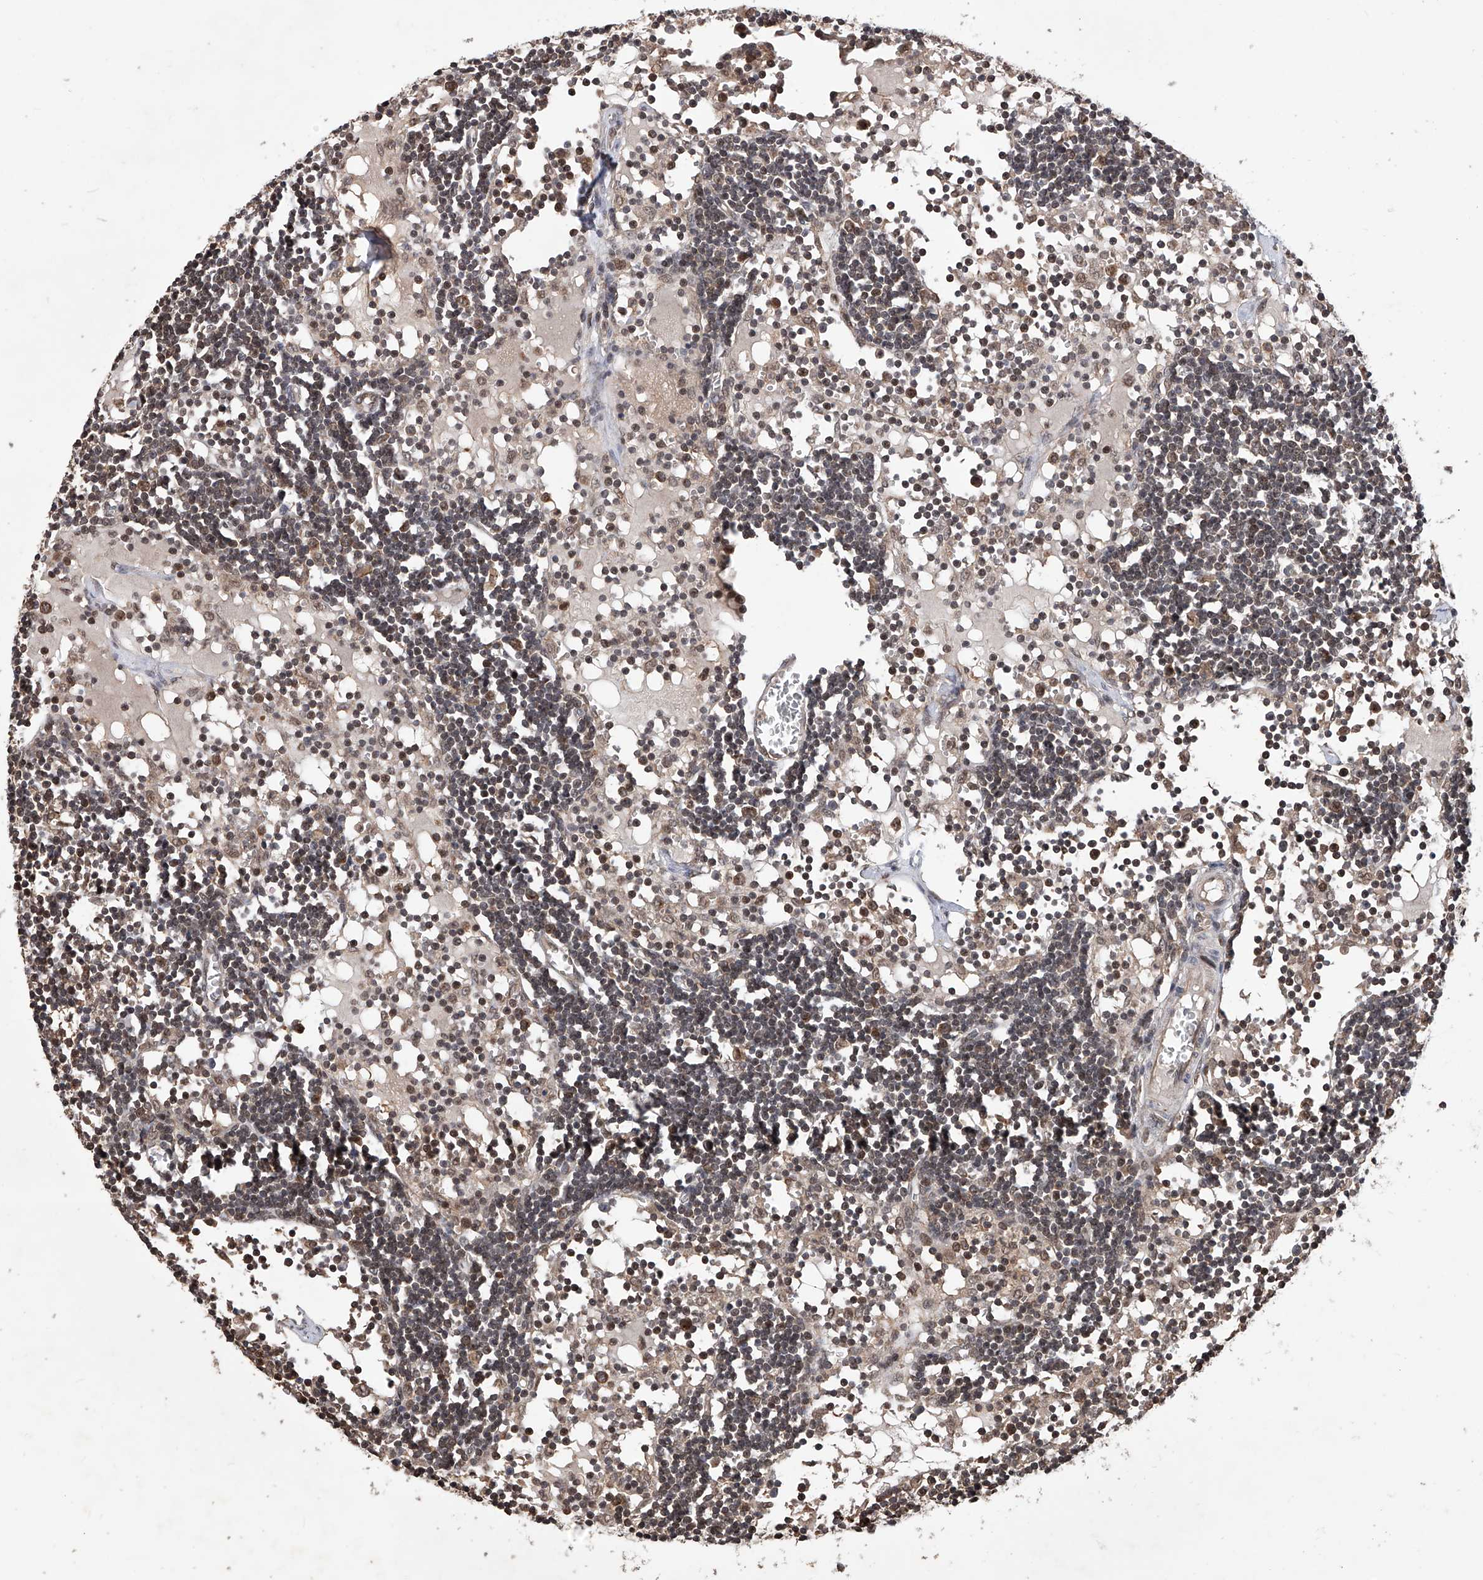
{"staining": {"intensity": "moderate", "quantity": ">75%", "location": "cytoplasmic/membranous,nuclear"}, "tissue": "lymph node", "cell_type": "Germinal center cells", "image_type": "normal", "snomed": [{"axis": "morphology", "description": "Normal tissue, NOS"}, {"axis": "topography", "description": "Lymph node"}], "caption": "A brown stain labels moderate cytoplasmic/membranous,nuclear staining of a protein in germinal center cells of unremarkable human lymph node.", "gene": "LYSMD4", "patient": {"sex": "female", "age": 11}}